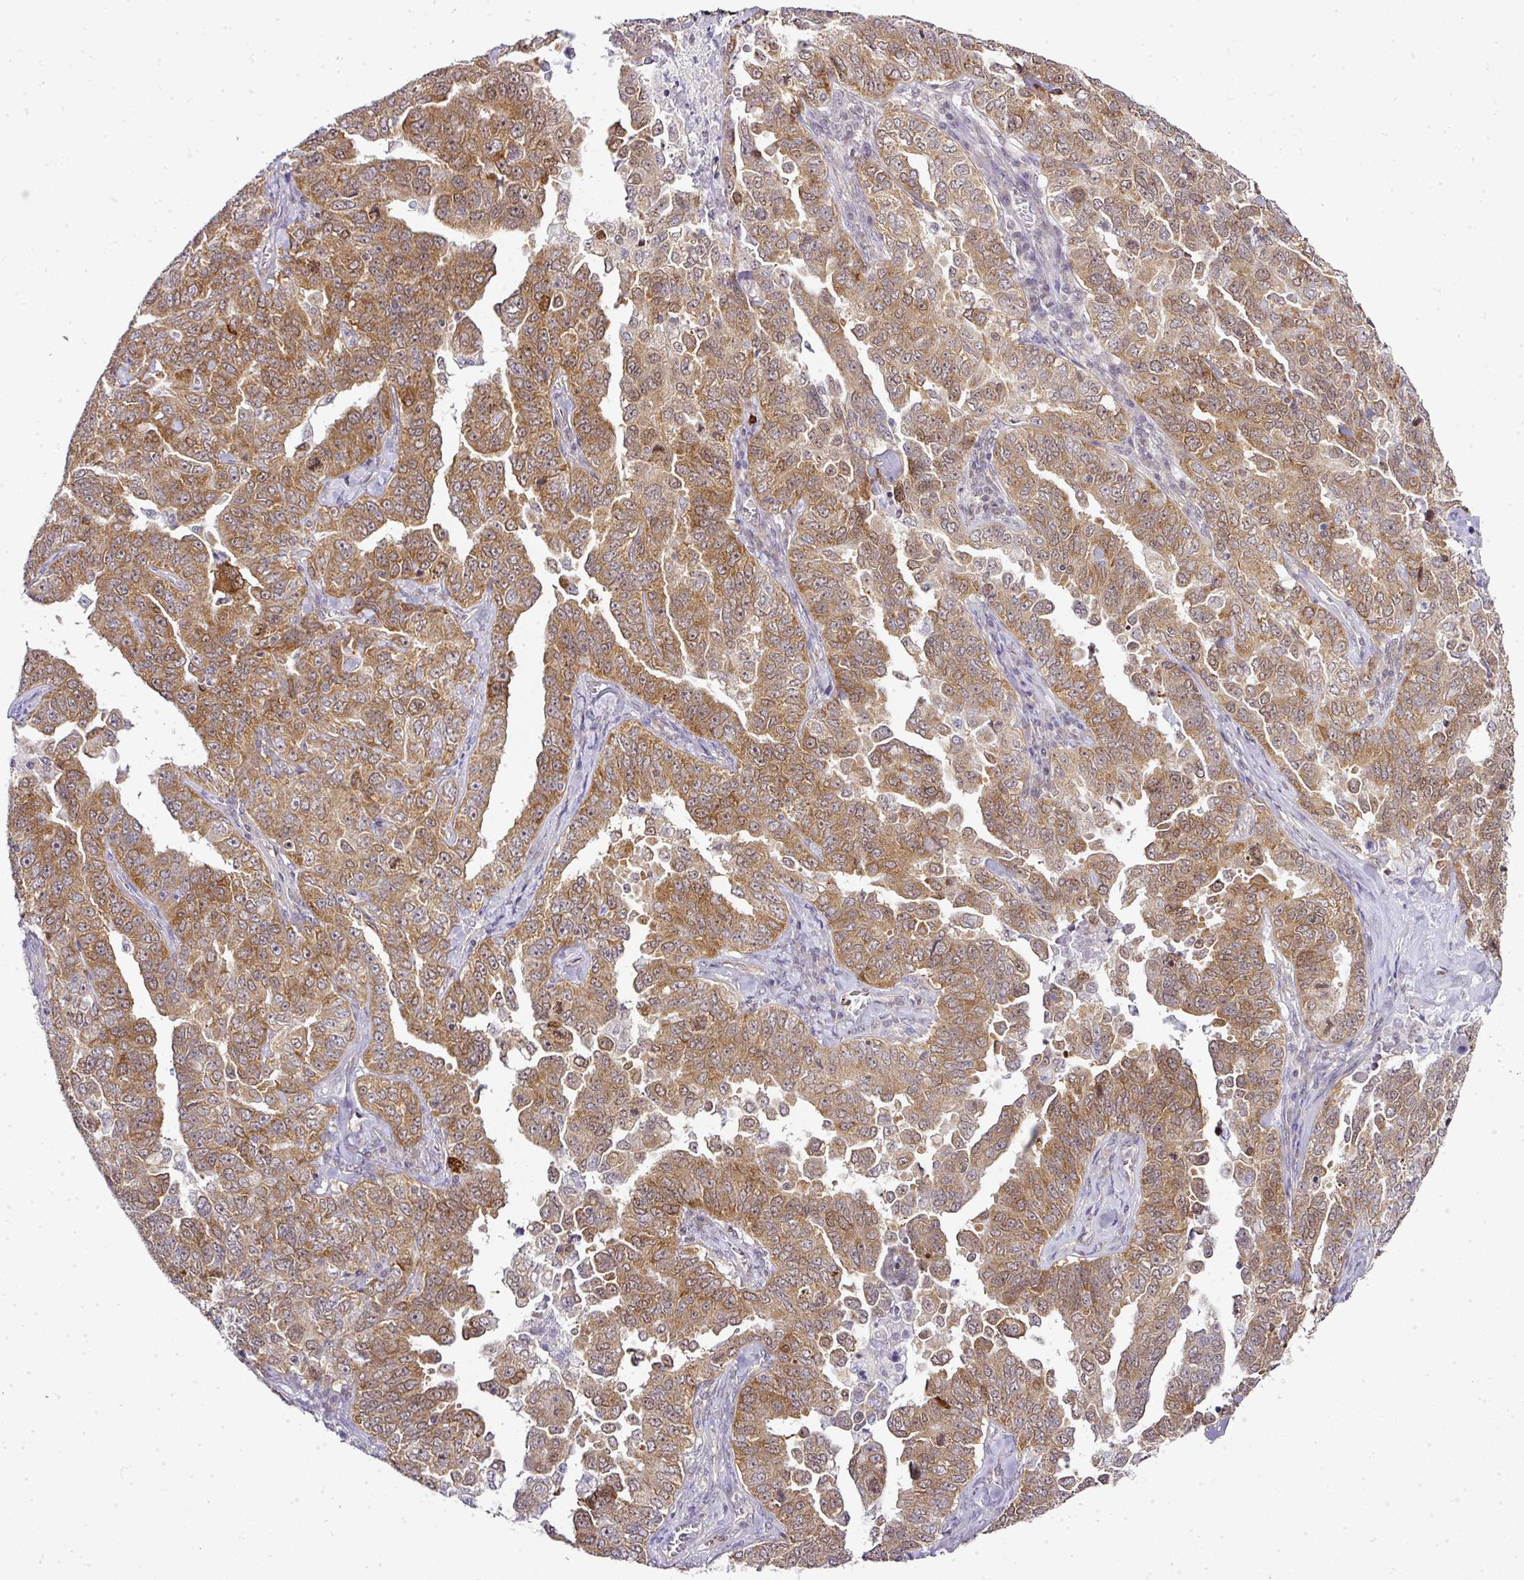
{"staining": {"intensity": "moderate", "quantity": ">75%", "location": "cytoplasmic/membranous,nuclear"}, "tissue": "ovarian cancer", "cell_type": "Tumor cells", "image_type": "cancer", "snomed": [{"axis": "morphology", "description": "Carcinoma, endometroid"}, {"axis": "topography", "description": "Ovary"}], "caption": "Protein staining by IHC reveals moderate cytoplasmic/membranous and nuclear positivity in about >75% of tumor cells in ovarian endometroid carcinoma. The protein is stained brown, and the nuclei are stained in blue (DAB (3,3'-diaminobenzidine) IHC with brightfield microscopy, high magnification).", "gene": "FAM32A", "patient": {"sex": "female", "age": 62}}